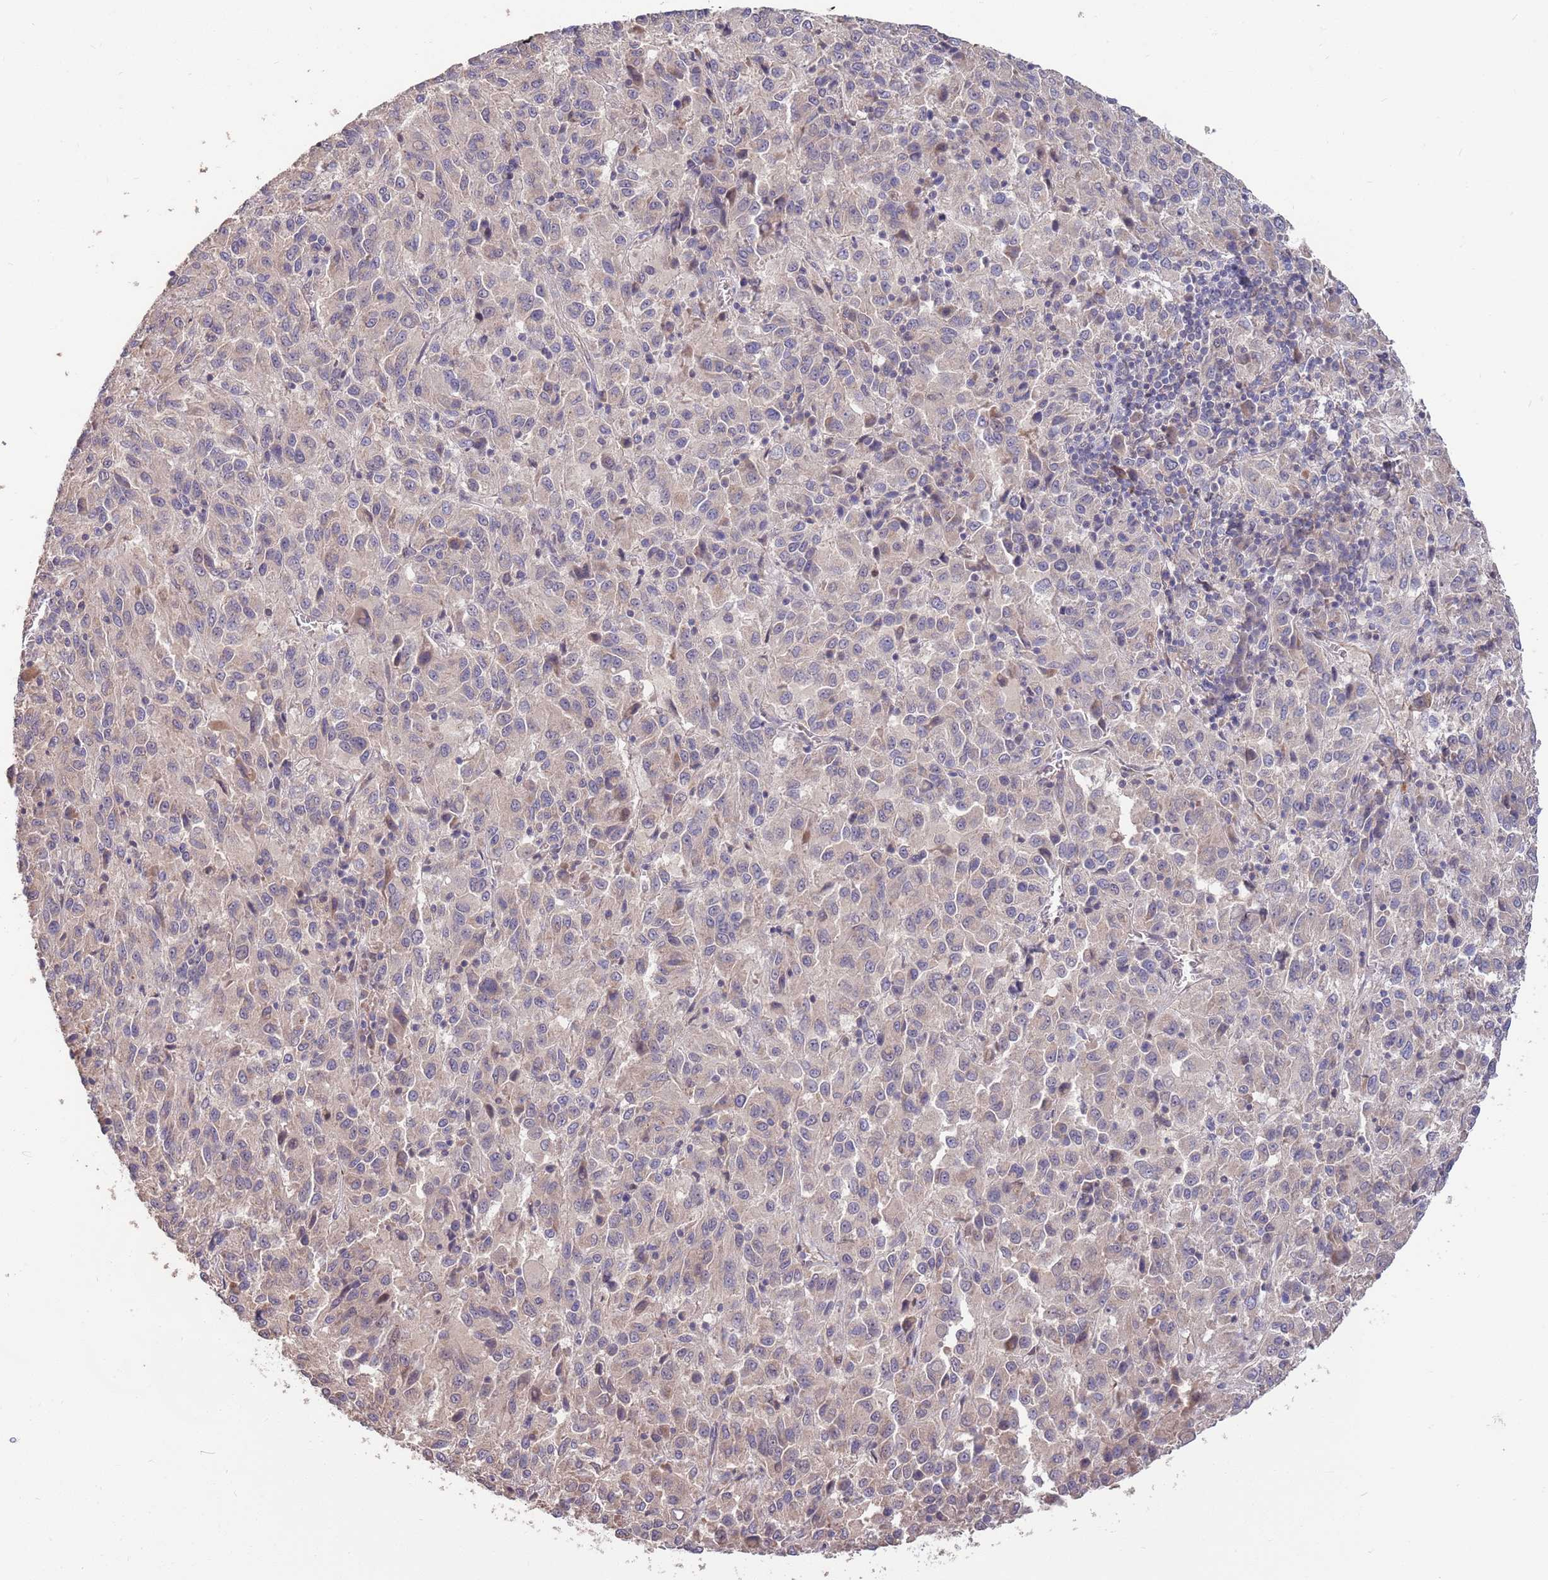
{"staining": {"intensity": "weak", "quantity": "<25%", "location": "cytoplasmic/membranous"}, "tissue": "melanoma", "cell_type": "Tumor cells", "image_type": "cancer", "snomed": [{"axis": "morphology", "description": "Malignant melanoma, Metastatic site"}, {"axis": "topography", "description": "Lung"}], "caption": "Malignant melanoma (metastatic site) was stained to show a protein in brown. There is no significant staining in tumor cells.", "gene": "MARVELD2", "patient": {"sex": "male", "age": 64}}